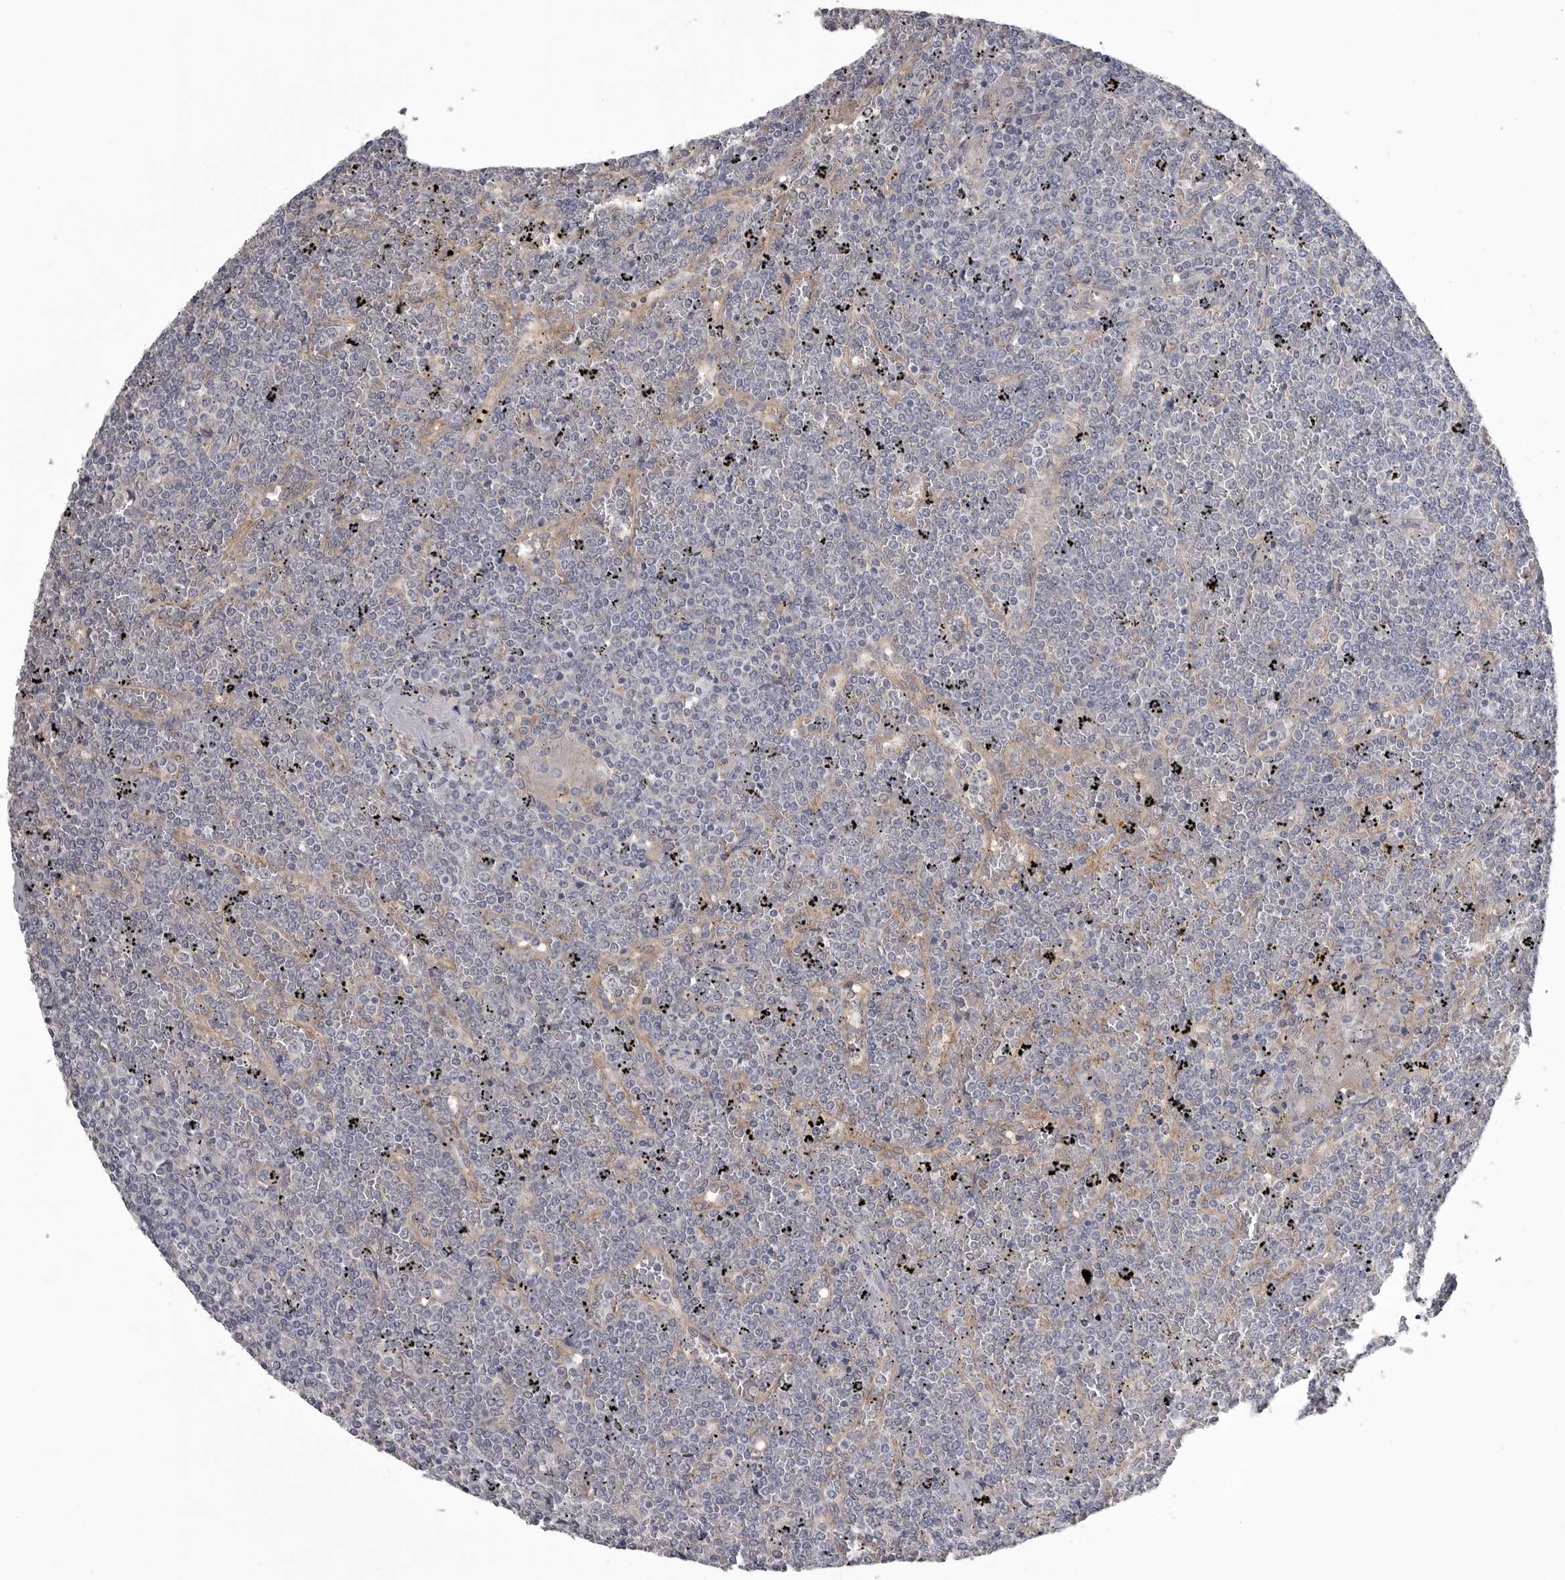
{"staining": {"intensity": "negative", "quantity": "none", "location": "none"}, "tissue": "lymphoma", "cell_type": "Tumor cells", "image_type": "cancer", "snomed": [{"axis": "morphology", "description": "Malignant lymphoma, non-Hodgkin's type, Low grade"}, {"axis": "topography", "description": "Spleen"}], "caption": "Immunohistochemistry (IHC) image of neoplastic tissue: malignant lymphoma, non-Hodgkin's type (low-grade) stained with DAB (3,3'-diaminobenzidine) exhibits no significant protein positivity in tumor cells.", "gene": "NECTIN2", "patient": {"sex": "female", "age": 19}}